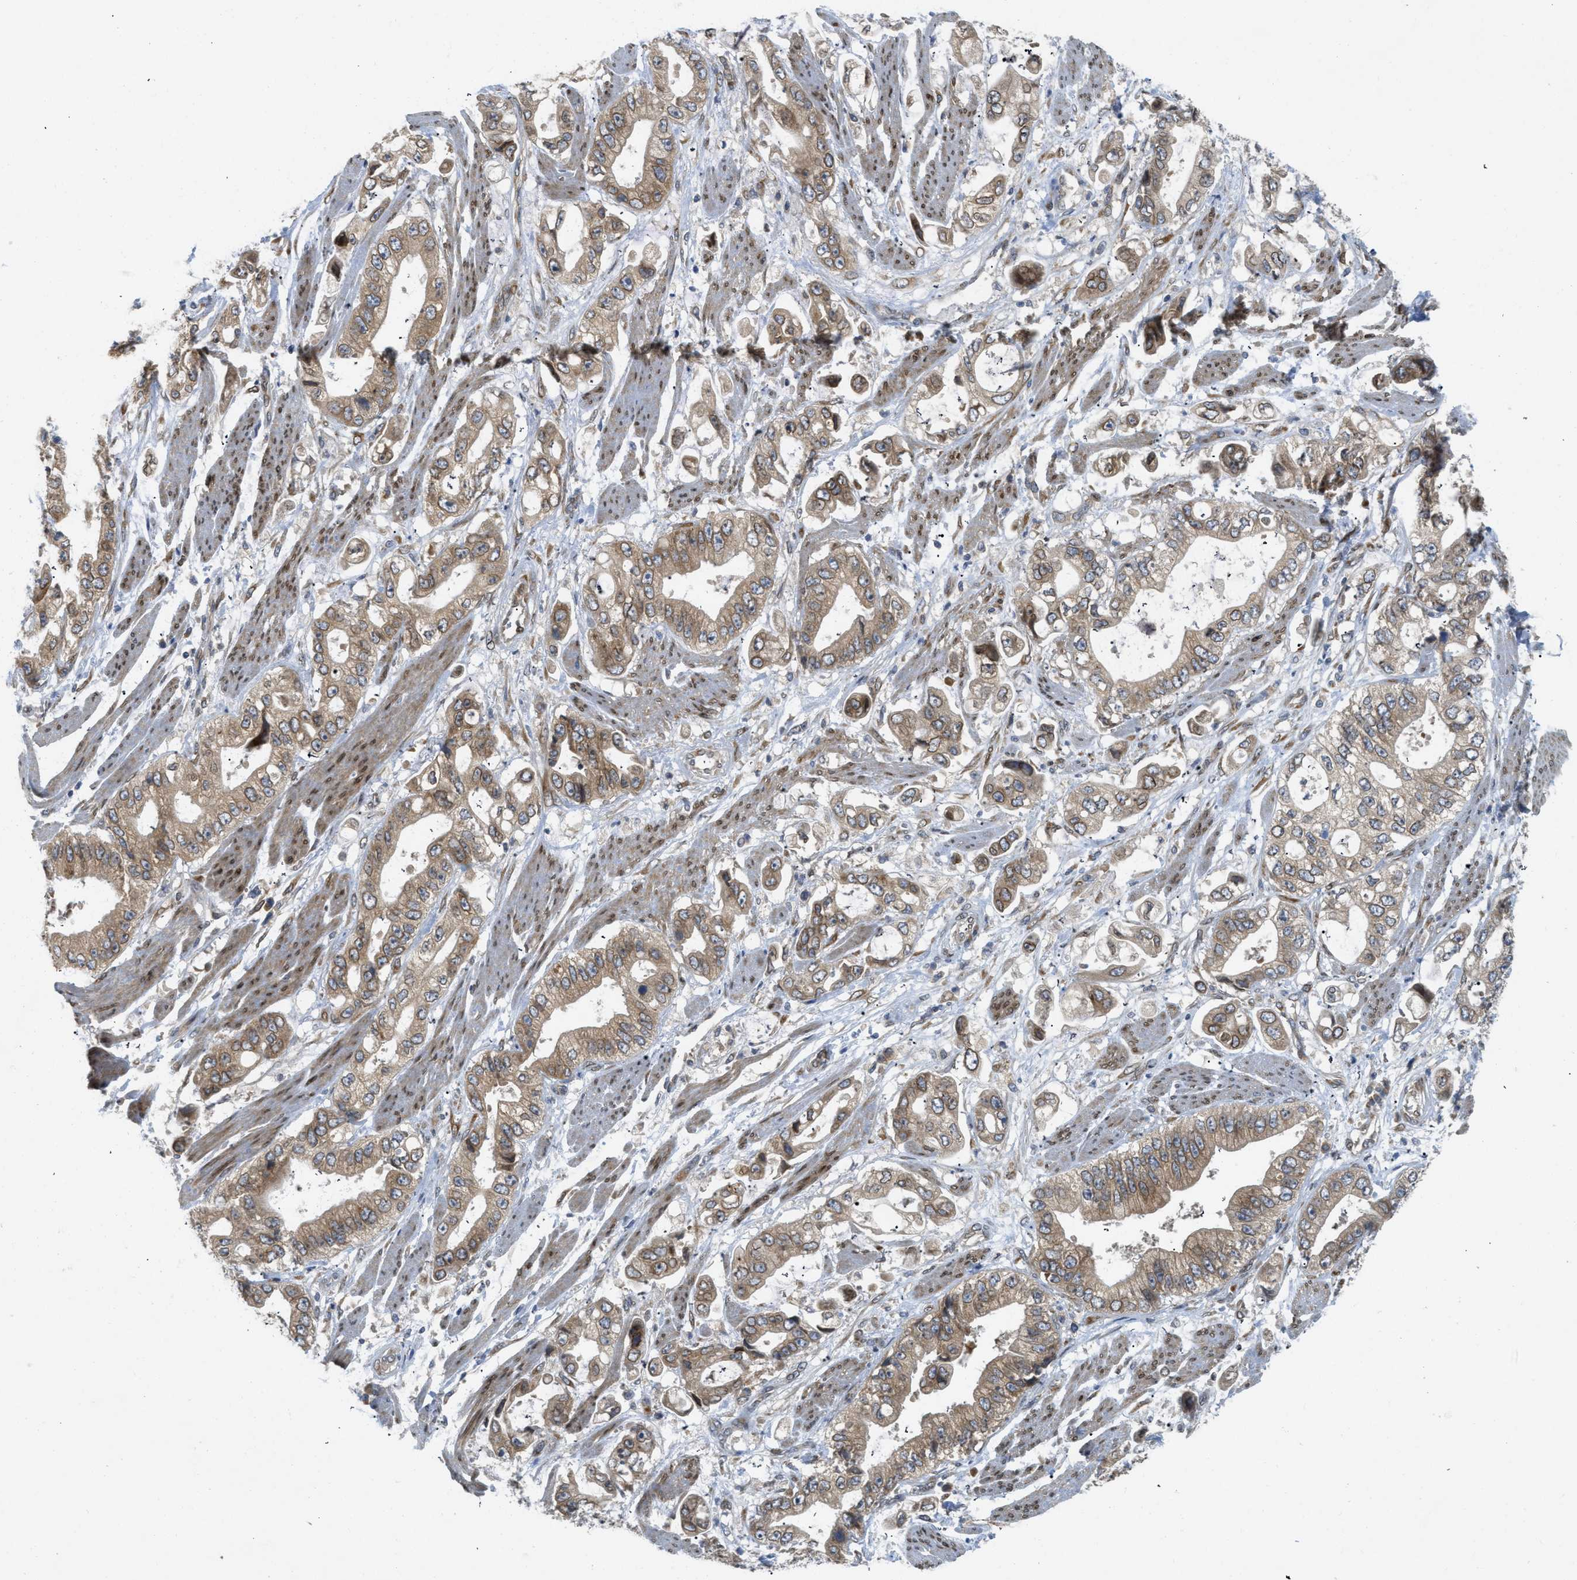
{"staining": {"intensity": "weak", "quantity": ">75%", "location": "cytoplasmic/membranous"}, "tissue": "stomach cancer", "cell_type": "Tumor cells", "image_type": "cancer", "snomed": [{"axis": "morphology", "description": "Normal tissue, NOS"}, {"axis": "morphology", "description": "Adenocarcinoma, NOS"}, {"axis": "topography", "description": "Stomach"}], "caption": "Immunohistochemistry (DAB) staining of stomach adenocarcinoma reveals weak cytoplasmic/membranous protein expression in about >75% of tumor cells.", "gene": "EIF2AK3", "patient": {"sex": "male", "age": 62}}